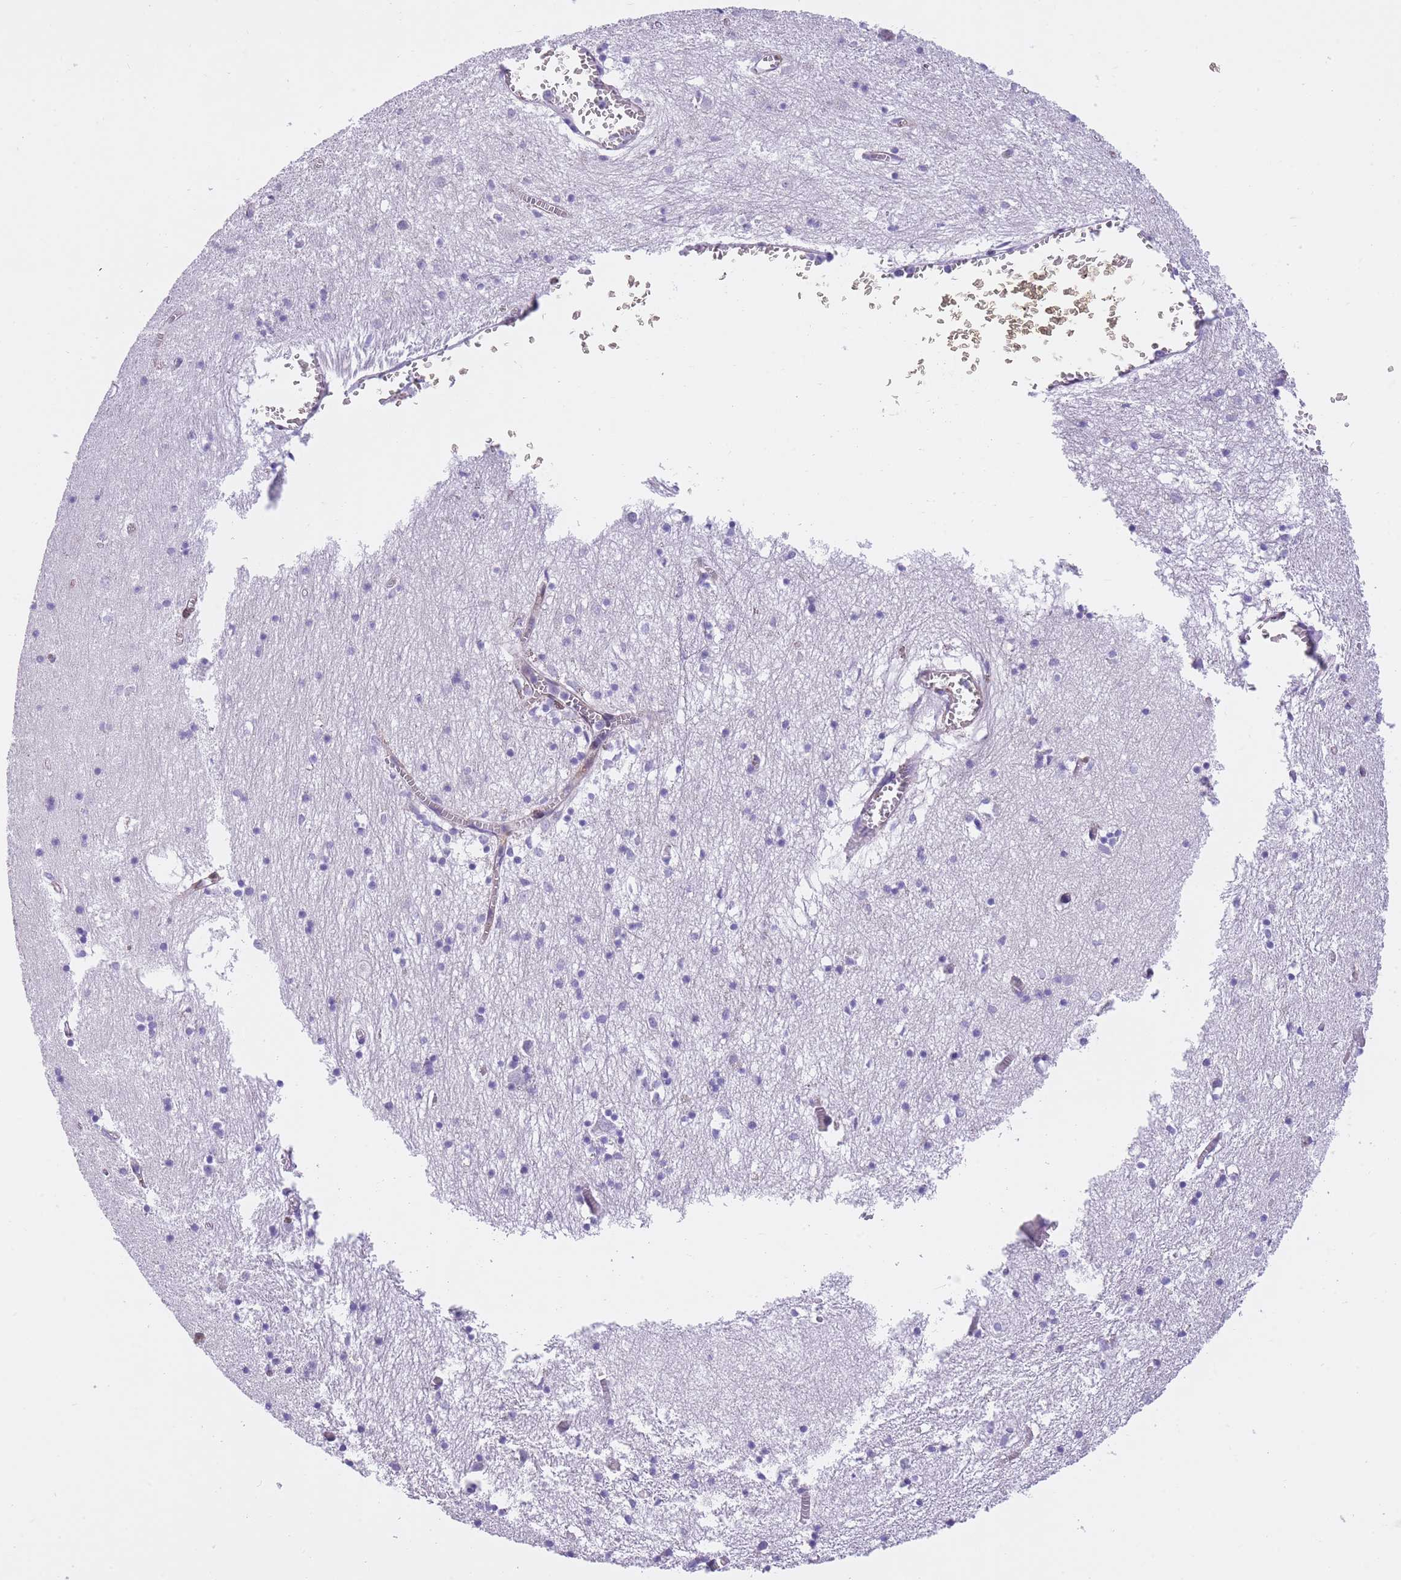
{"staining": {"intensity": "negative", "quantity": "none", "location": "none"}, "tissue": "hippocampus", "cell_type": "Glial cells", "image_type": "normal", "snomed": [{"axis": "morphology", "description": "Normal tissue, NOS"}, {"axis": "topography", "description": "Hippocampus"}], "caption": "This is an immunohistochemistry histopathology image of benign human hippocampus. There is no expression in glial cells.", "gene": "OR11H12", "patient": {"sex": "male", "age": 70}}